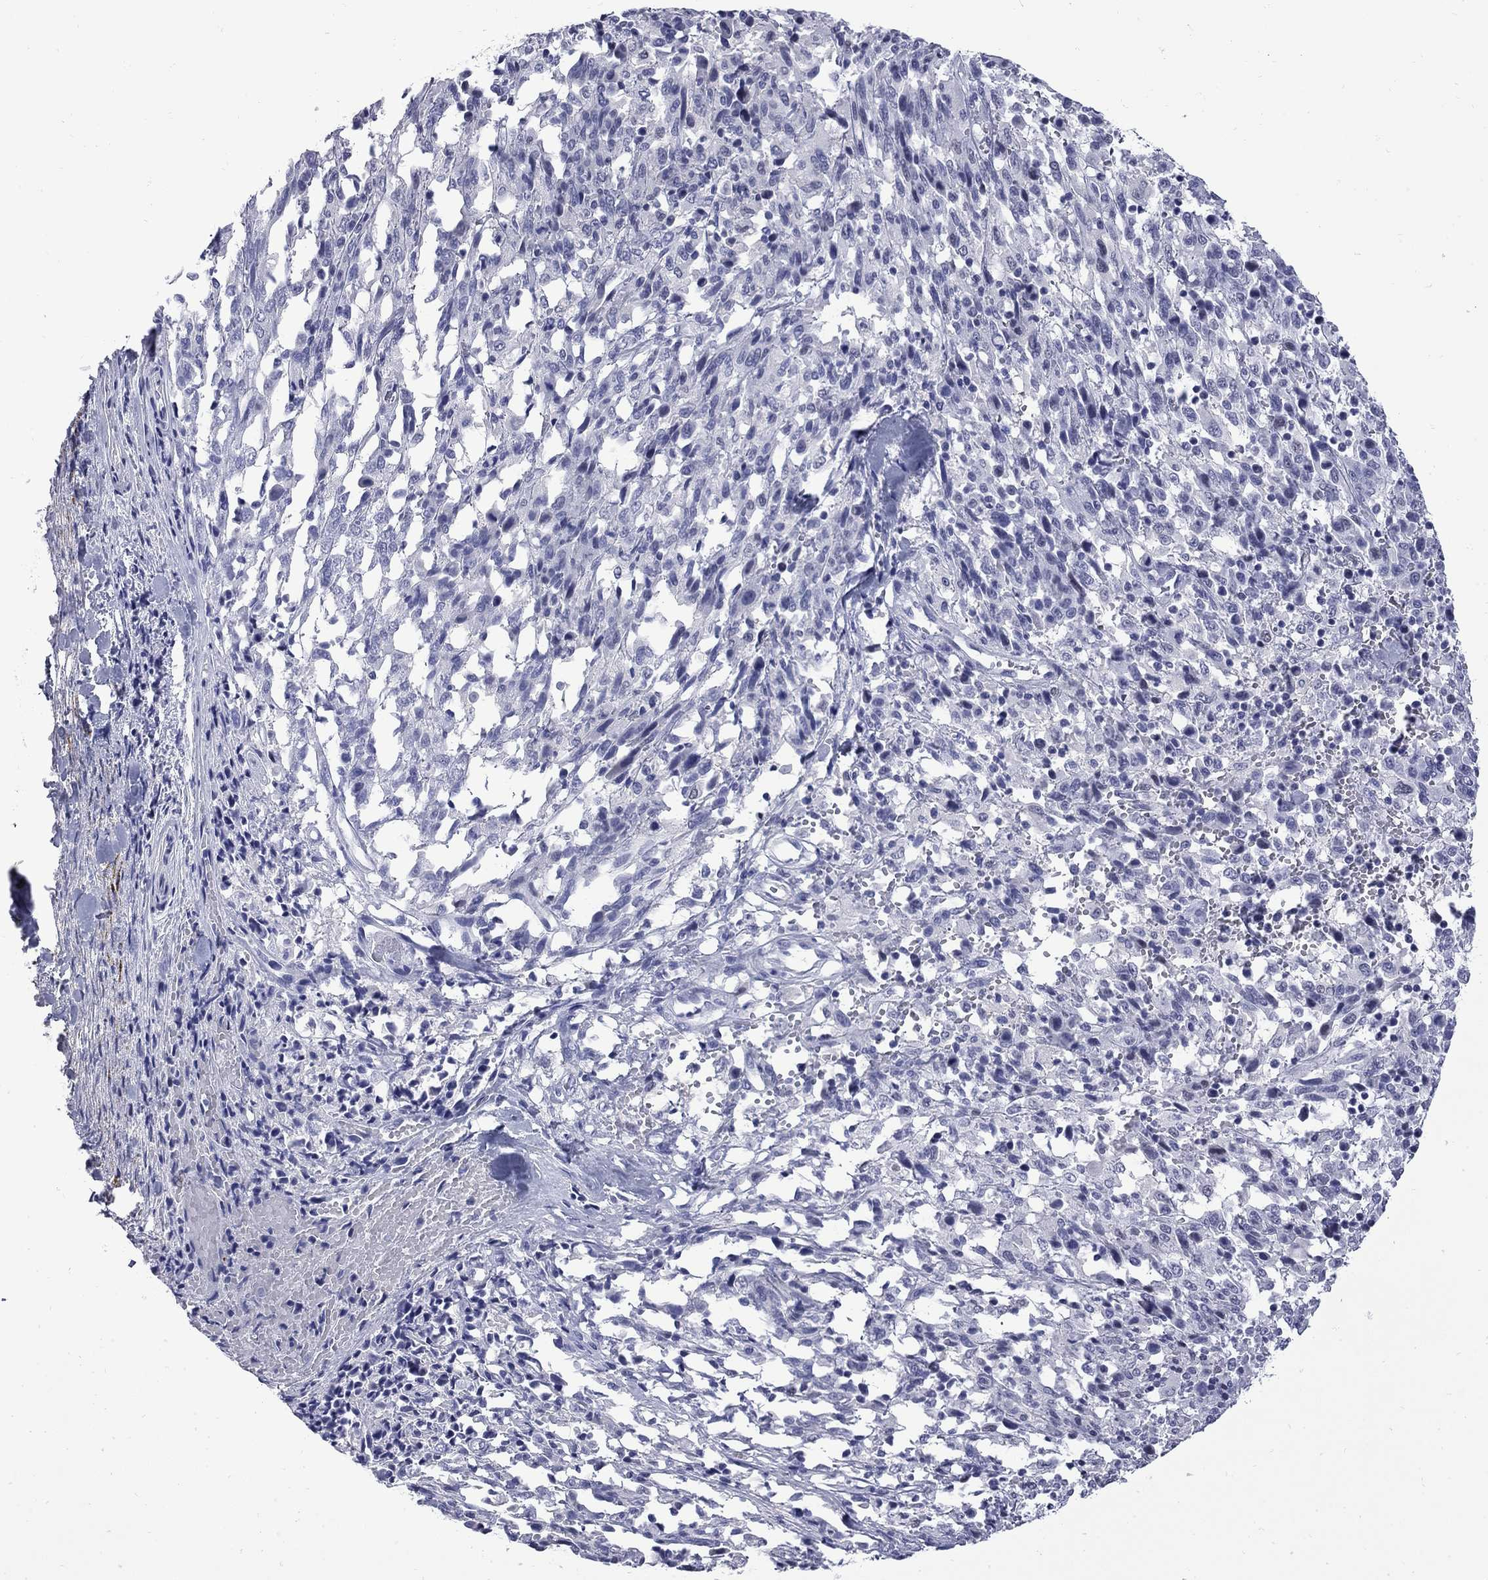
{"staining": {"intensity": "negative", "quantity": "none", "location": "none"}, "tissue": "melanoma", "cell_type": "Tumor cells", "image_type": "cancer", "snomed": [{"axis": "morphology", "description": "Malignant melanoma, NOS"}, {"axis": "topography", "description": "Skin"}], "caption": "Immunohistochemical staining of melanoma exhibits no significant positivity in tumor cells.", "gene": "MGARP", "patient": {"sex": "female", "age": 91}}